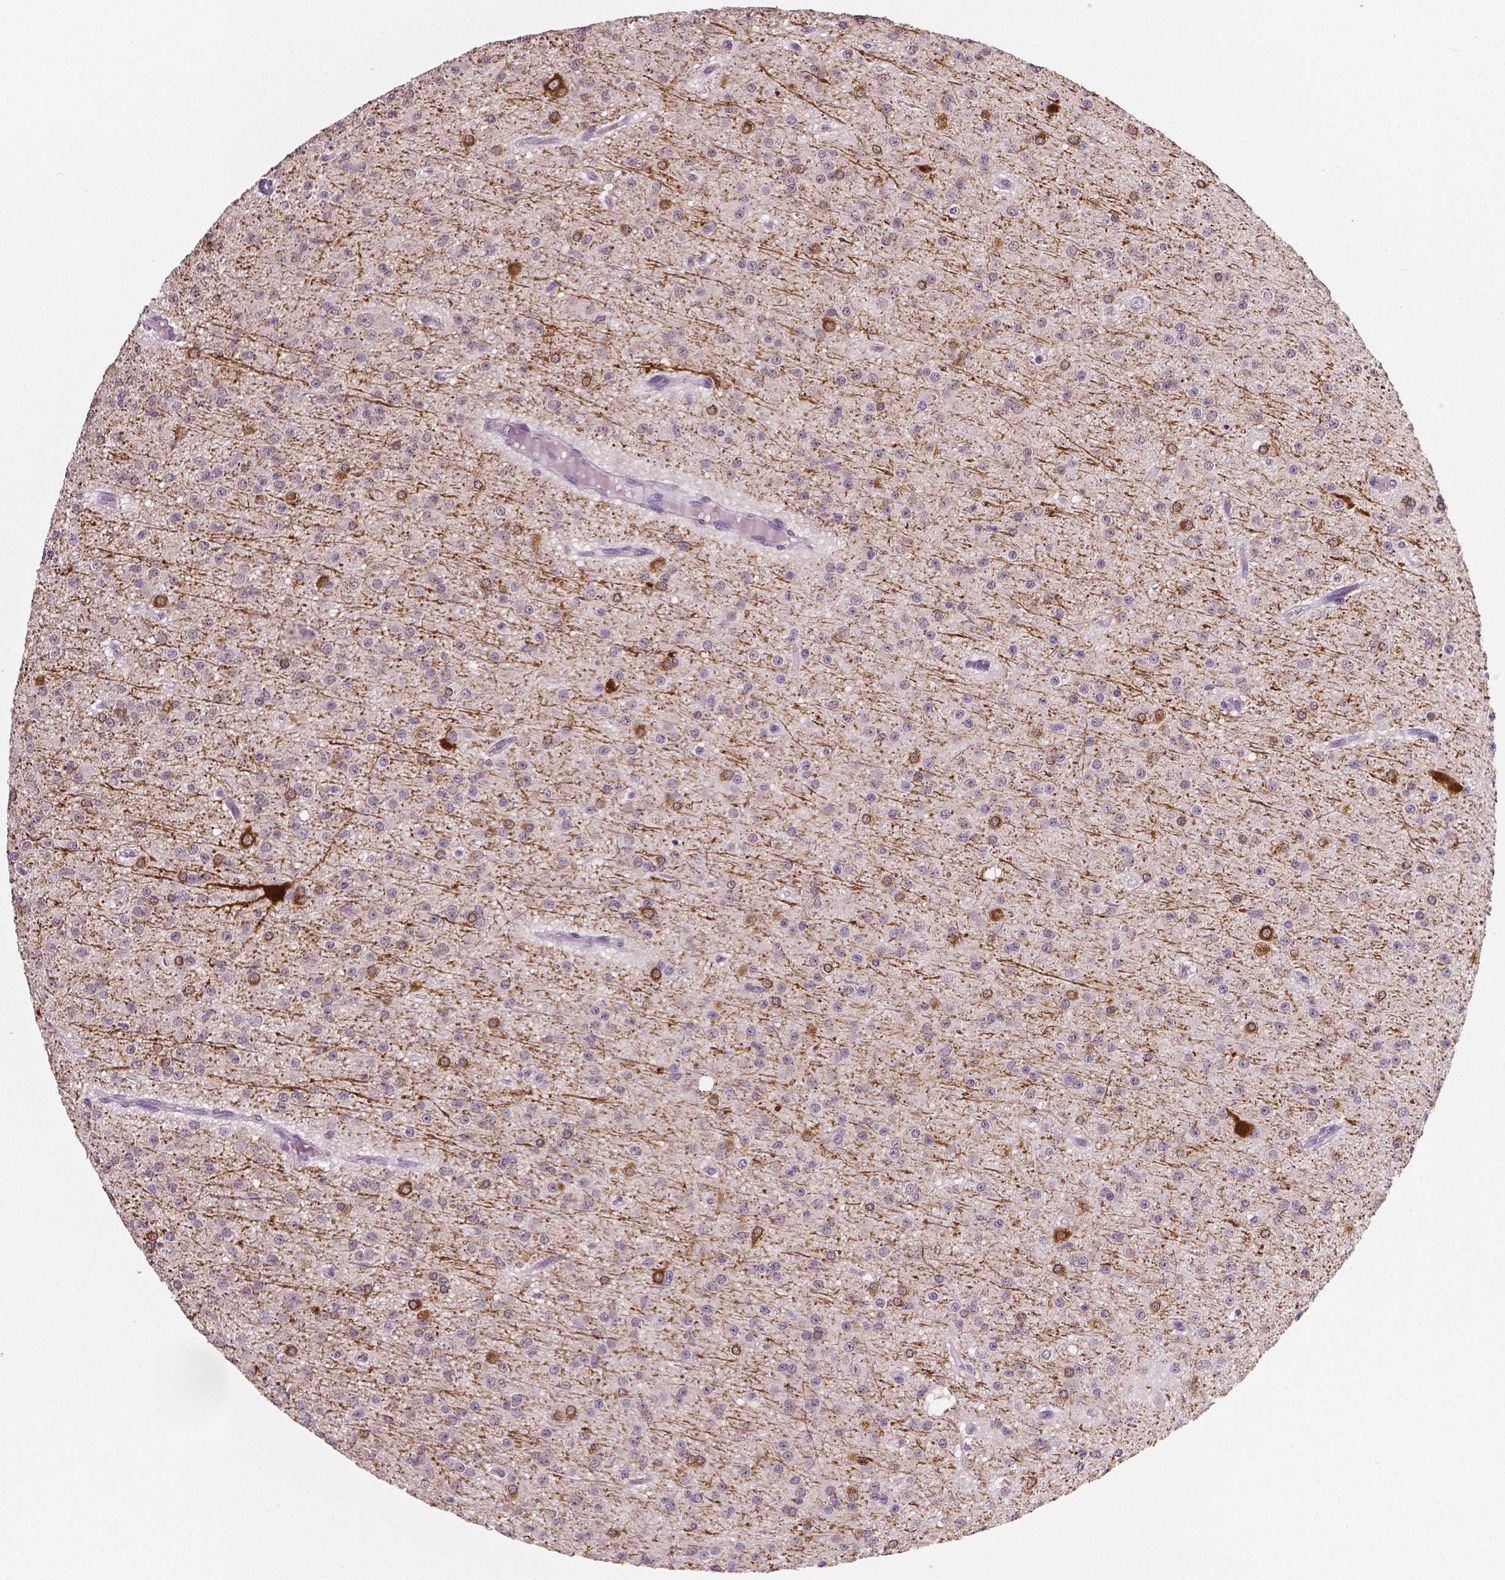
{"staining": {"intensity": "moderate", "quantity": "25%-75%", "location": "cytoplasmic/membranous,nuclear"}, "tissue": "glioma", "cell_type": "Tumor cells", "image_type": "cancer", "snomed": [{"axis": "morphology", "description": "Glioma, malignant, Low grade"}, {"axis": "topography", "description": "Brain"}], "caption": "Malignant glioma (low-grade) stained with a protein marker exhibits moderate staining in tumor cells.", "gene": "NECAB1", "patient": {"sex": "male", "age": 27}}